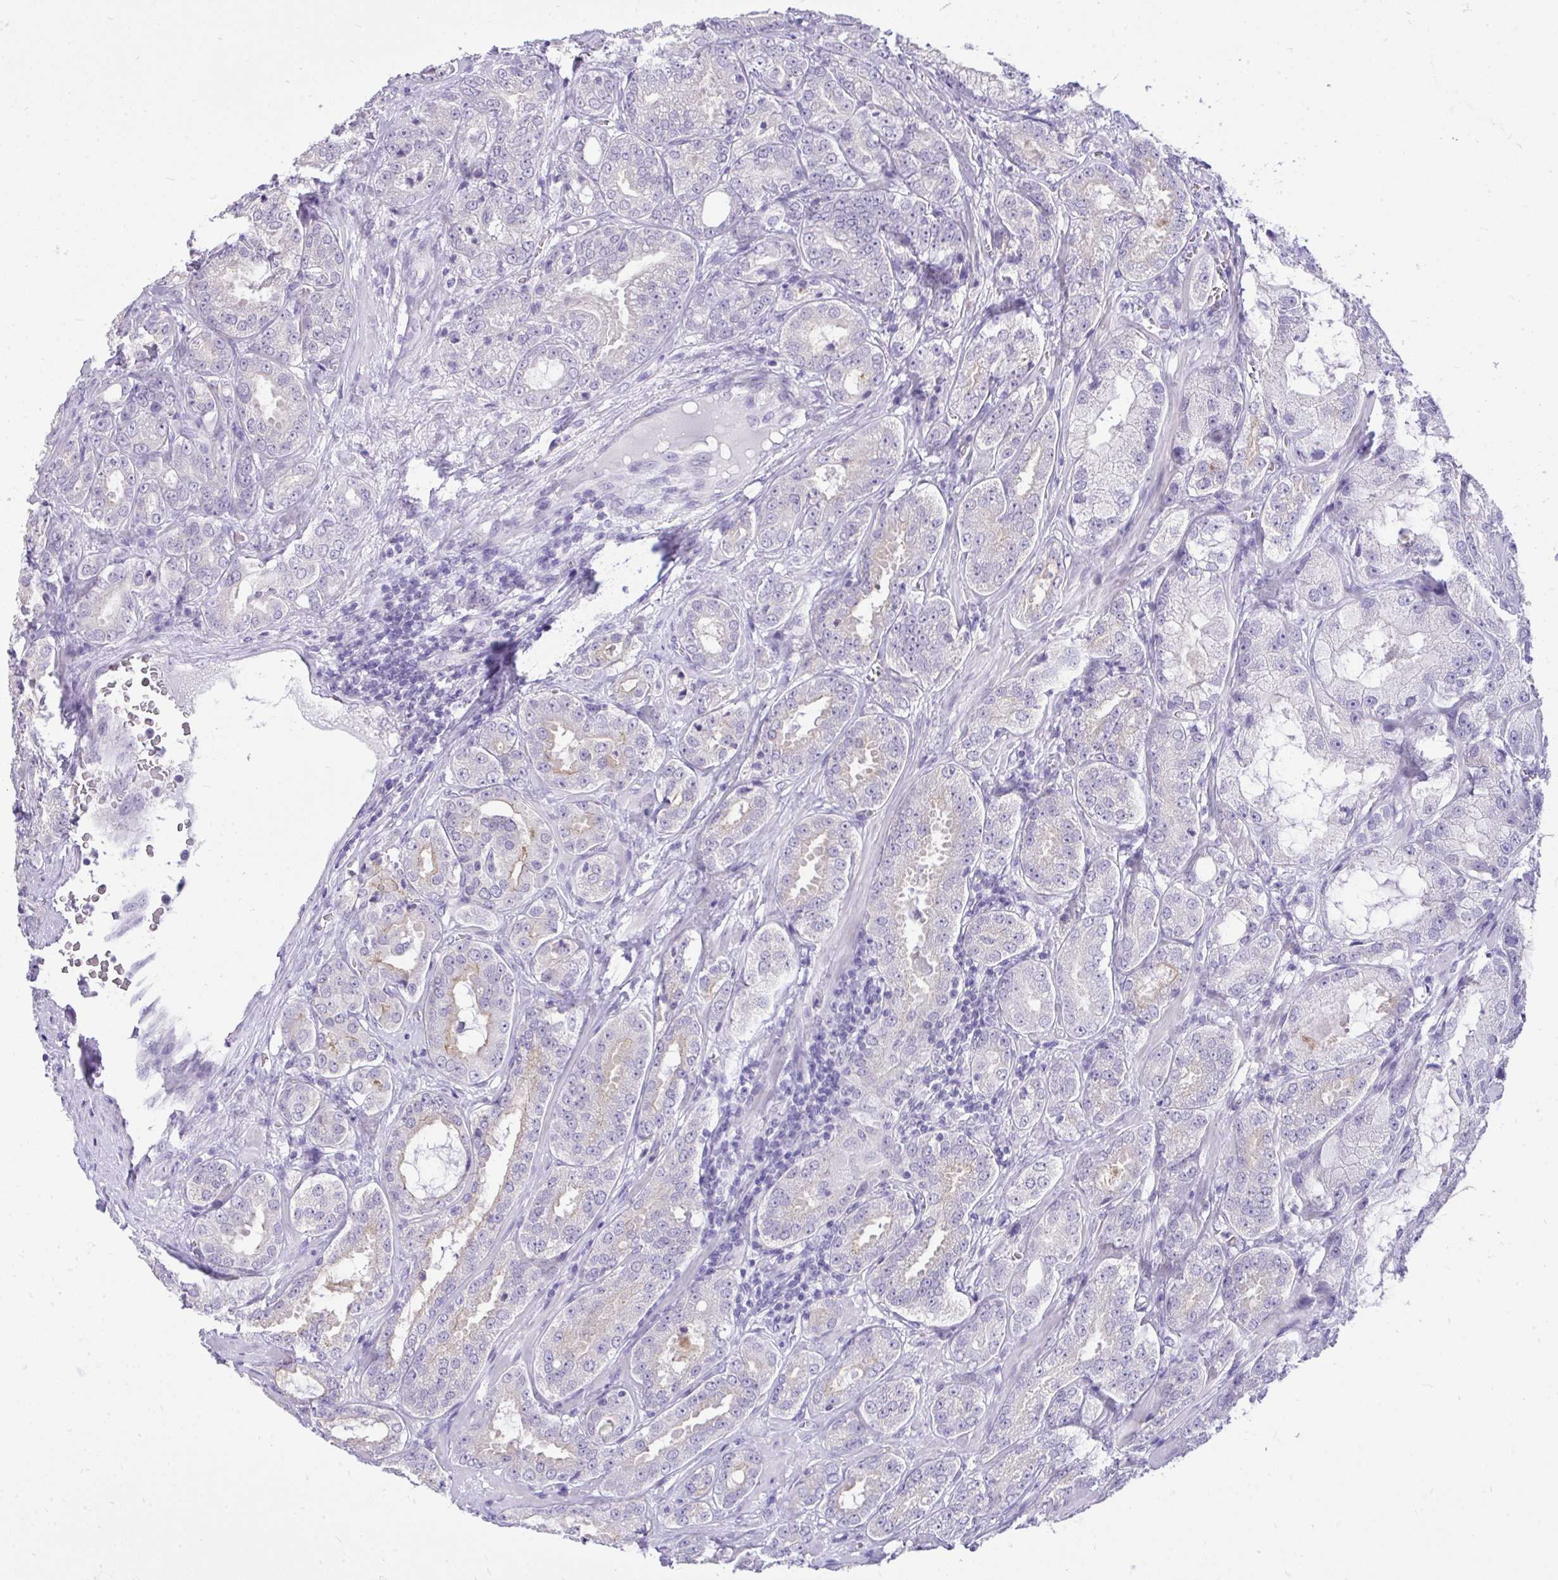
{"staining": {"intensity": "negative", "quantity": "none", "location": "none"}, "tissue": "prostate cancer", "cell_type": "Tumor cells", "image_type": "cancer", "snomed": [{"axis": "morphology", "description": "Adenocarcinoma, High grade"}, {"axis": "topography", "description": "Prostate"}], "caption": "IHC of human prostate cancer exhibits no staining in tumor cells. (Brightfield microscopy of DAB (3,3'-diaminobenzidine) immunohistochemistry at high magnification).", "gene": "PRM2", "patient": {"sex": "male", "age": 64}}